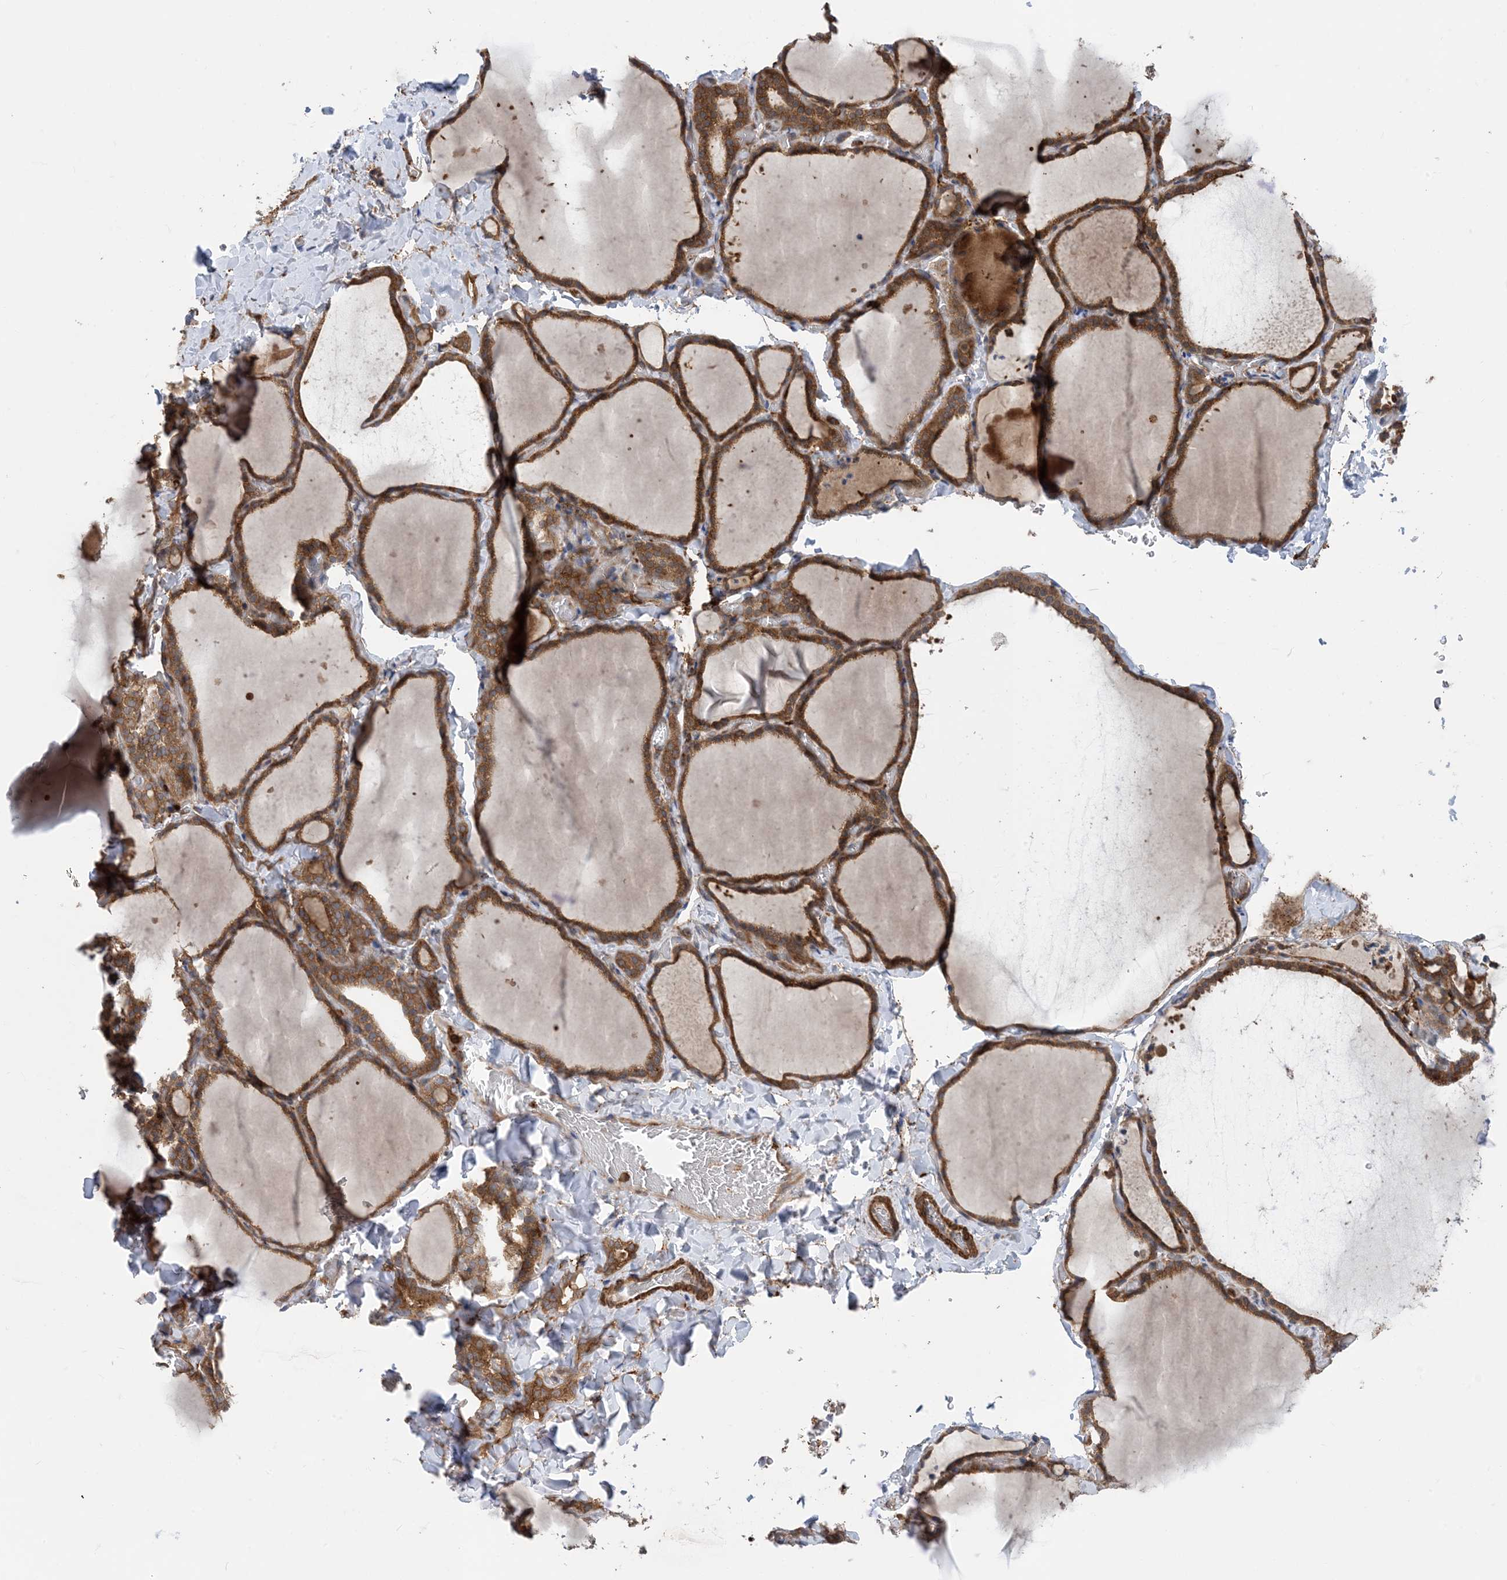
{"staining": {"intensity": "moderate", "quantity": ">75%", "location": "cytoplasmic/membranous"}, "tissue": "thyroid gland", "cell_type": "Glandular cells", "image_type": "normal", "snomed": [{"axis": "morphology", "description": "Normal tissue, NOS"}, {"axis": "topography", "description": "Thyroid gland"}], "caption": "Protein expression by IHC demonstrates moderate cytoplasmic/membranous staining in about >75% of glandular cells in normal thyroid gland.", "gene": "HS1BP3", "patient": {"sex": "female", "age": 22}}